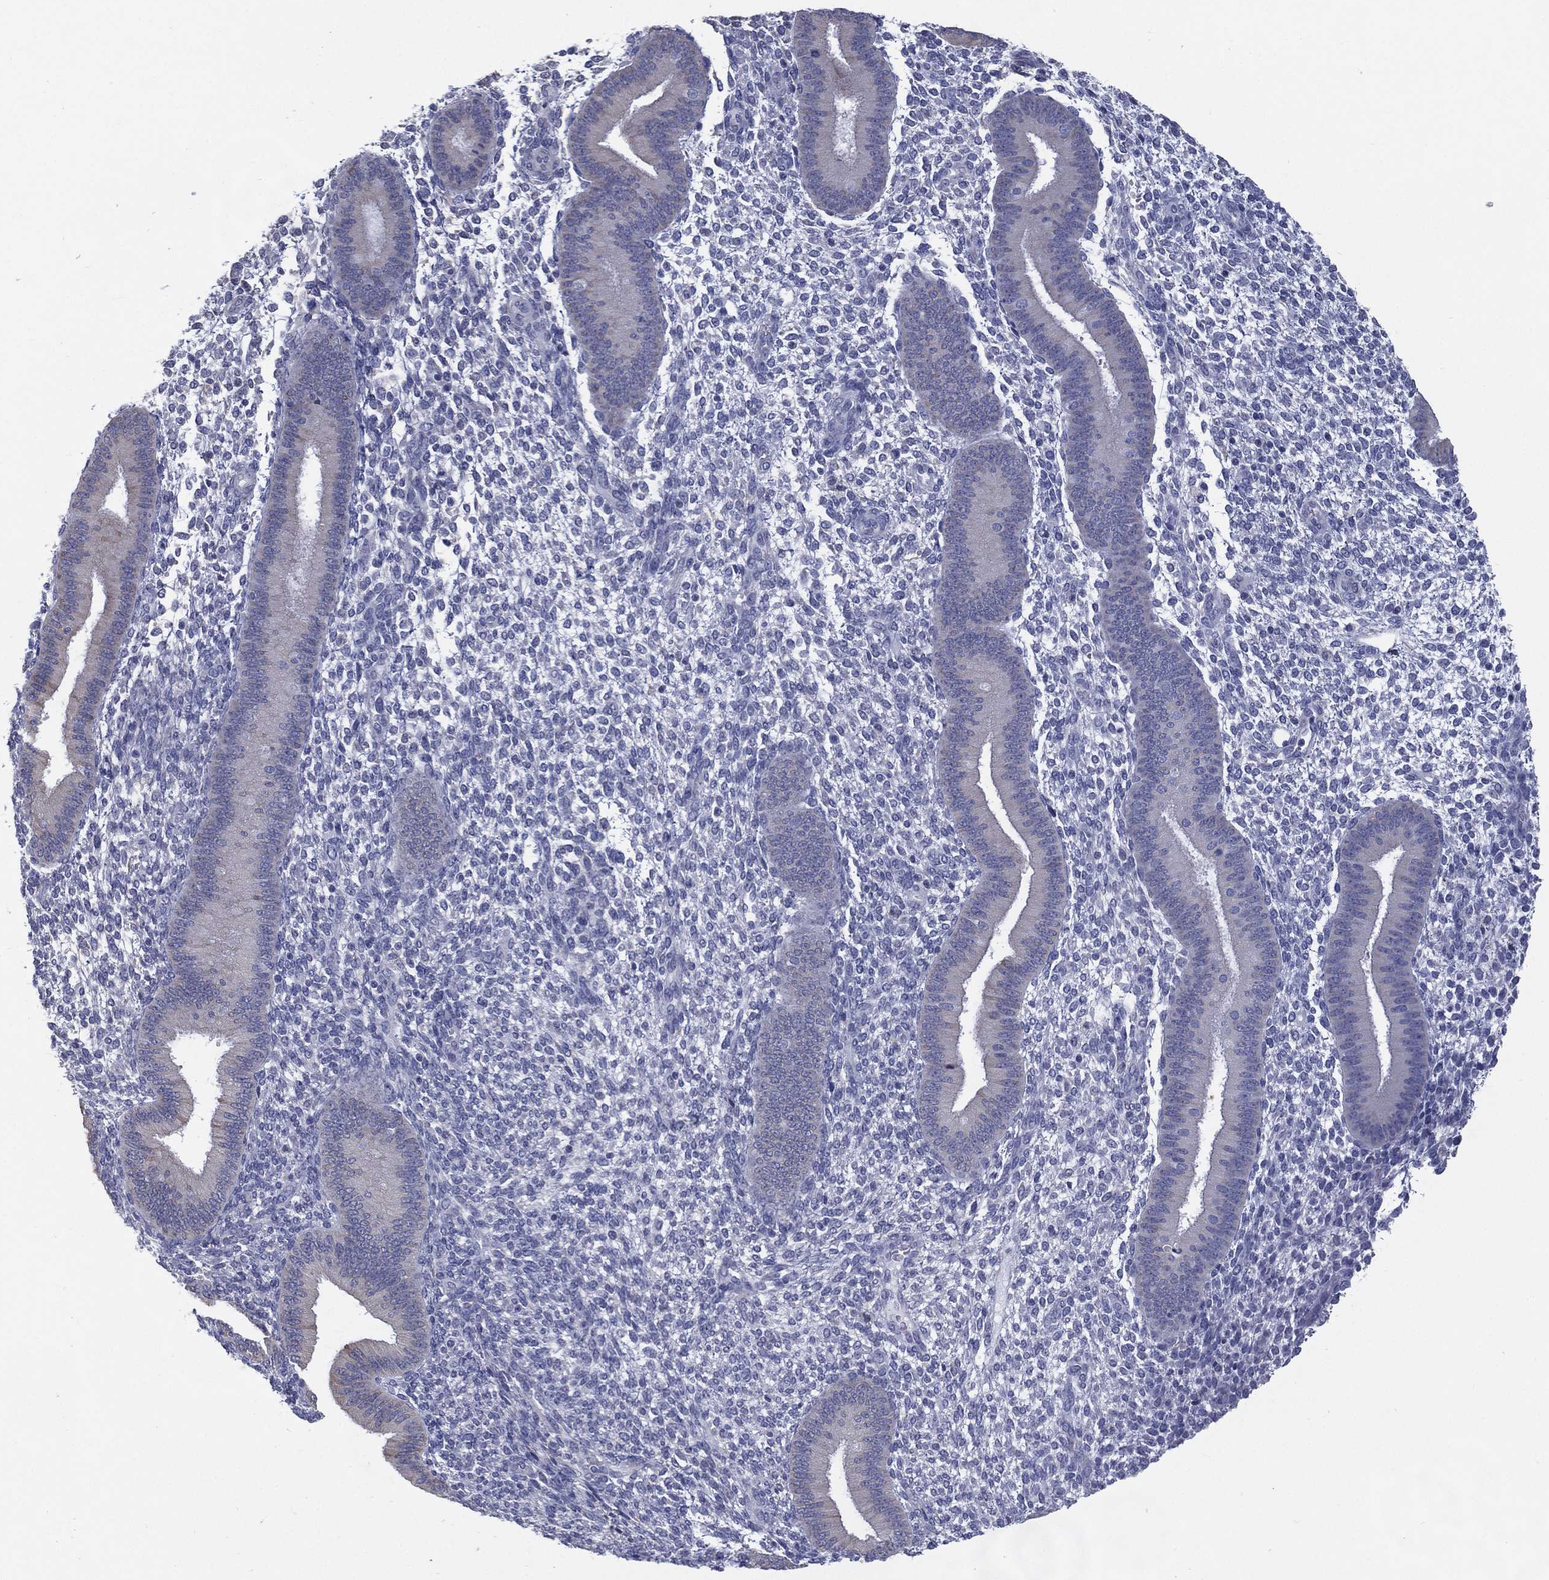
{"staining": {"intensity": "negative", "quantity": "none", "location": "none"}, "tissue": "endometrium", "cell_type": "Cells in endometrial stroma", "image_type": "normal", "snomed": [{"axis": "morphology", "description": "Normal tissue, NOS"}, {"axis": "topography", "description": "Endometrium"}], "caption": "IHC of normal human endometrium reveals no staining in cells in endometrial stroma.", "gene": "C19orf18", "patient": {"sex": "female", "age": 39}}